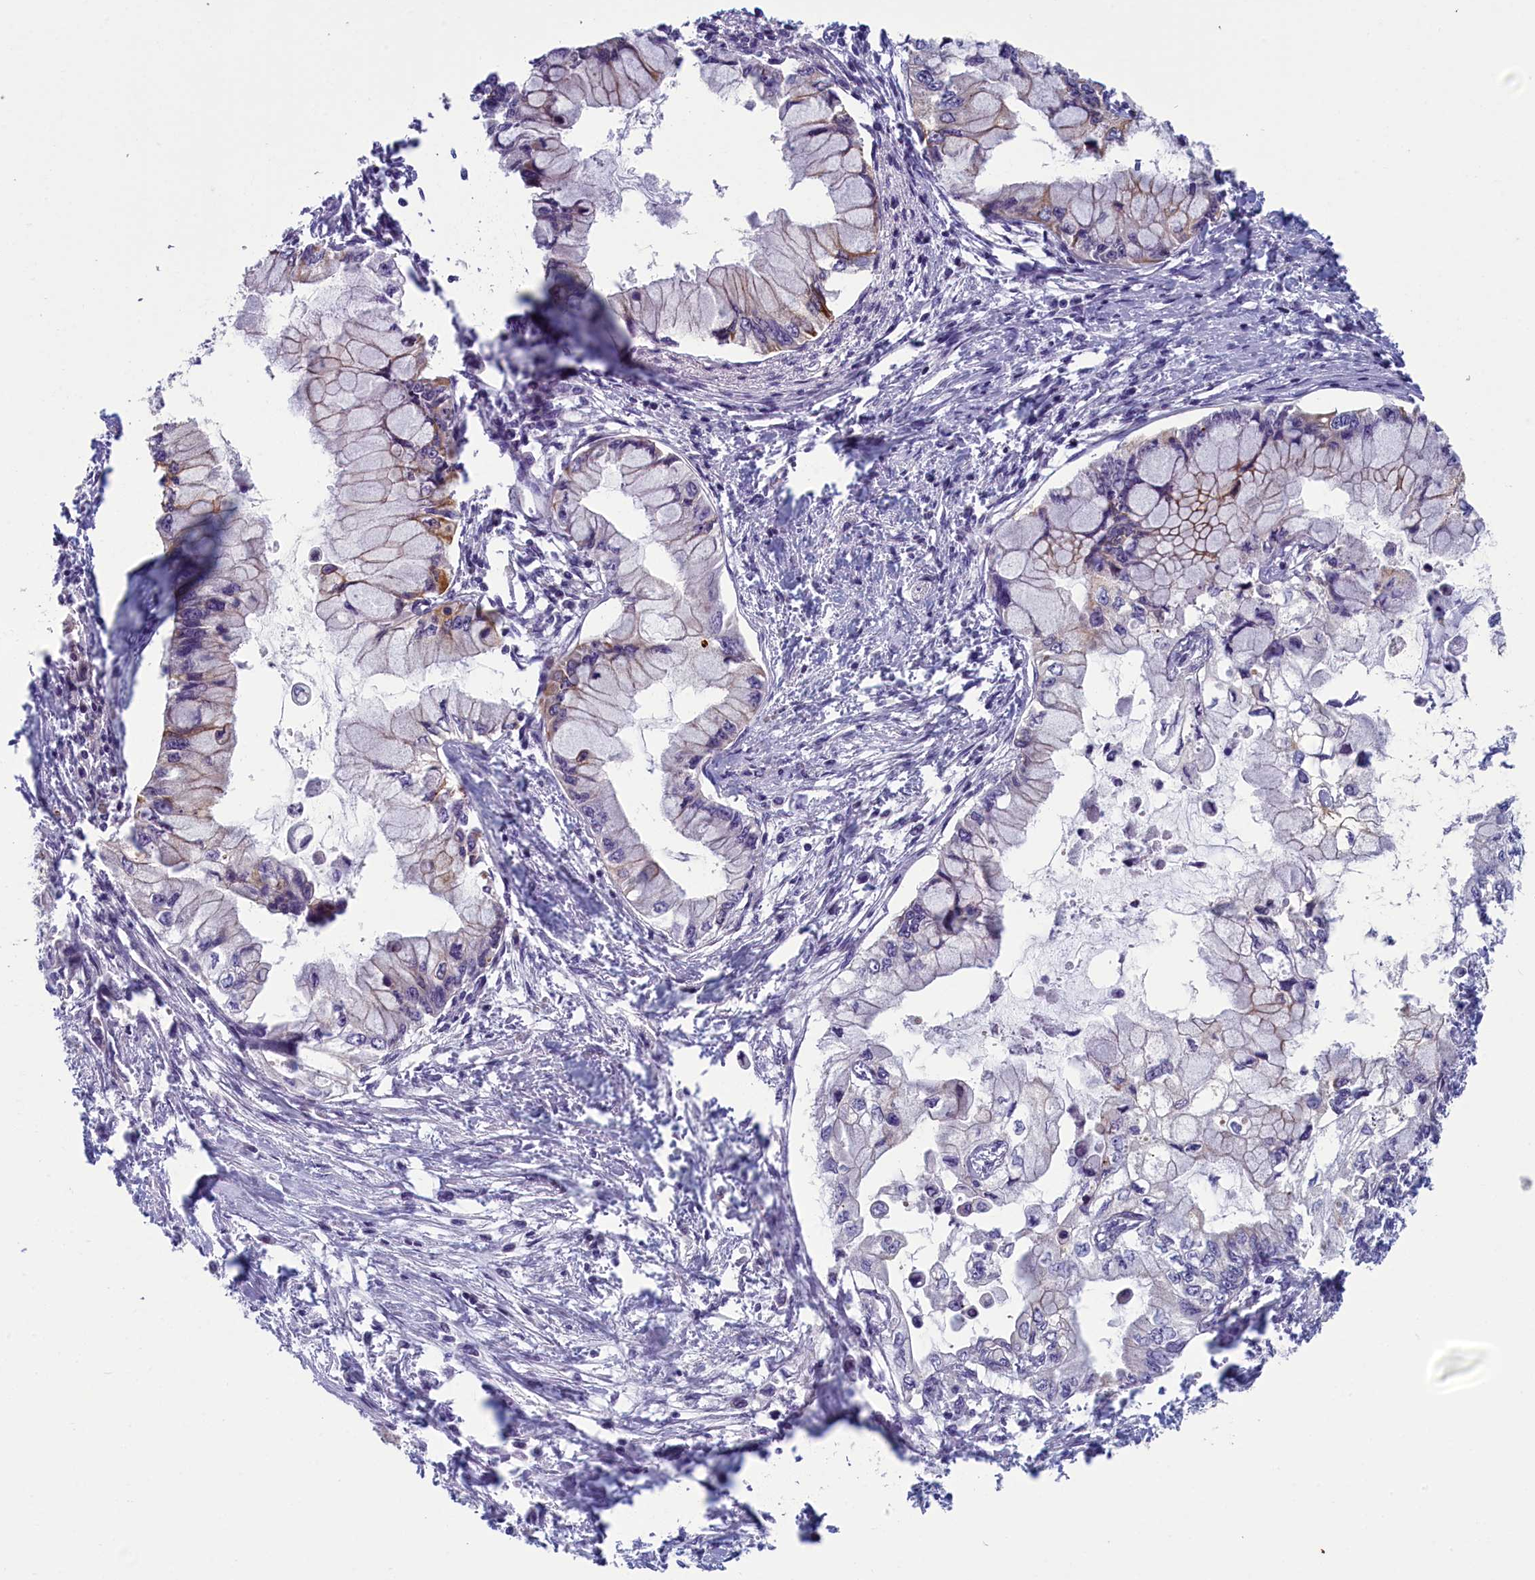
{"staining": {"intensity": "weak", "quantity": "<25%", "location": "cytoplasmic/membranous"}, "tissue": "pancreatic cancer", "cell_type": "Tumor cells", "image_type": "cancer", "snomed": [{"axis": "morphology", "description": "Adenocarcinoma, NOS"}, {"axis": "topography", "description": "Pancreas"}], "caption": "DAB immunohistochemical staining of pancreatic cancer (adenocarcinoma) reveals no significant staining in tumor cells.", "gene": "ANKRD39", "patient": {"sex": "male", "age": 48}}